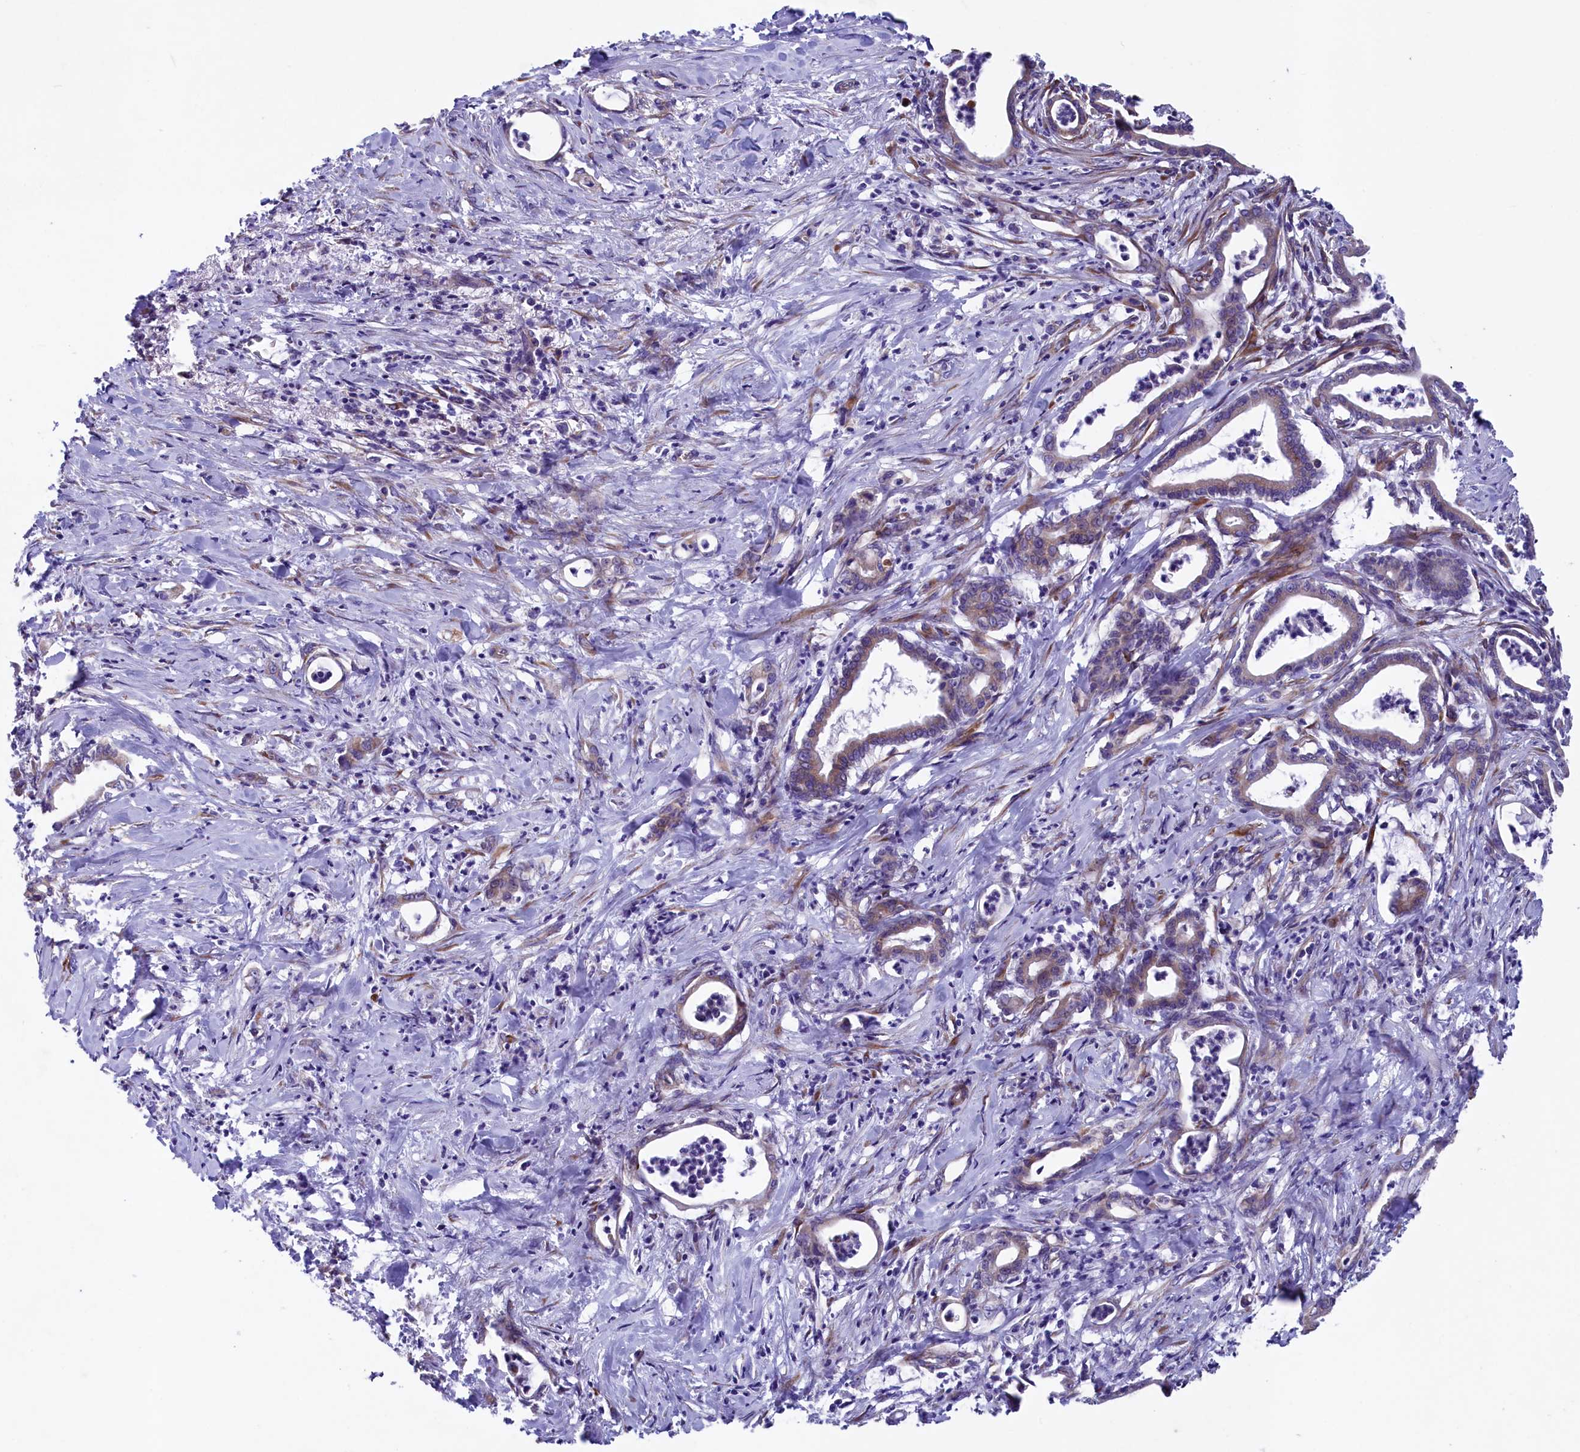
{"staining": {"intensity": "weak", "quantity": ">75%", "location": "cytoplasmic/membranous"}, "tissue": "pancreatic cancer", "cell_type": "Tumor cells", "image_type": "cancer", "snomed": [{"axis": "morphology", "description": "Adenocarcinoma, NOS"}, {"axis": "topography", "description": "Pancreas"}], "caption": "Immunohistochemistry (DAB (3,3'-diaminobenzidine)) staining of pancreatic cancer (adenocarcinoma) displays weak cytoplasmic/membranous protein expression in about >75% of tumor cells. The staining was performed using DAB (3,3'-diaminobenzidine) to visualize the protein expression in brown, while the nuclei were stained in blue with hematoxylin (Magnification: 20x).", "gene": "GPR108", "patient": {"sex": "female", "age": 55}}